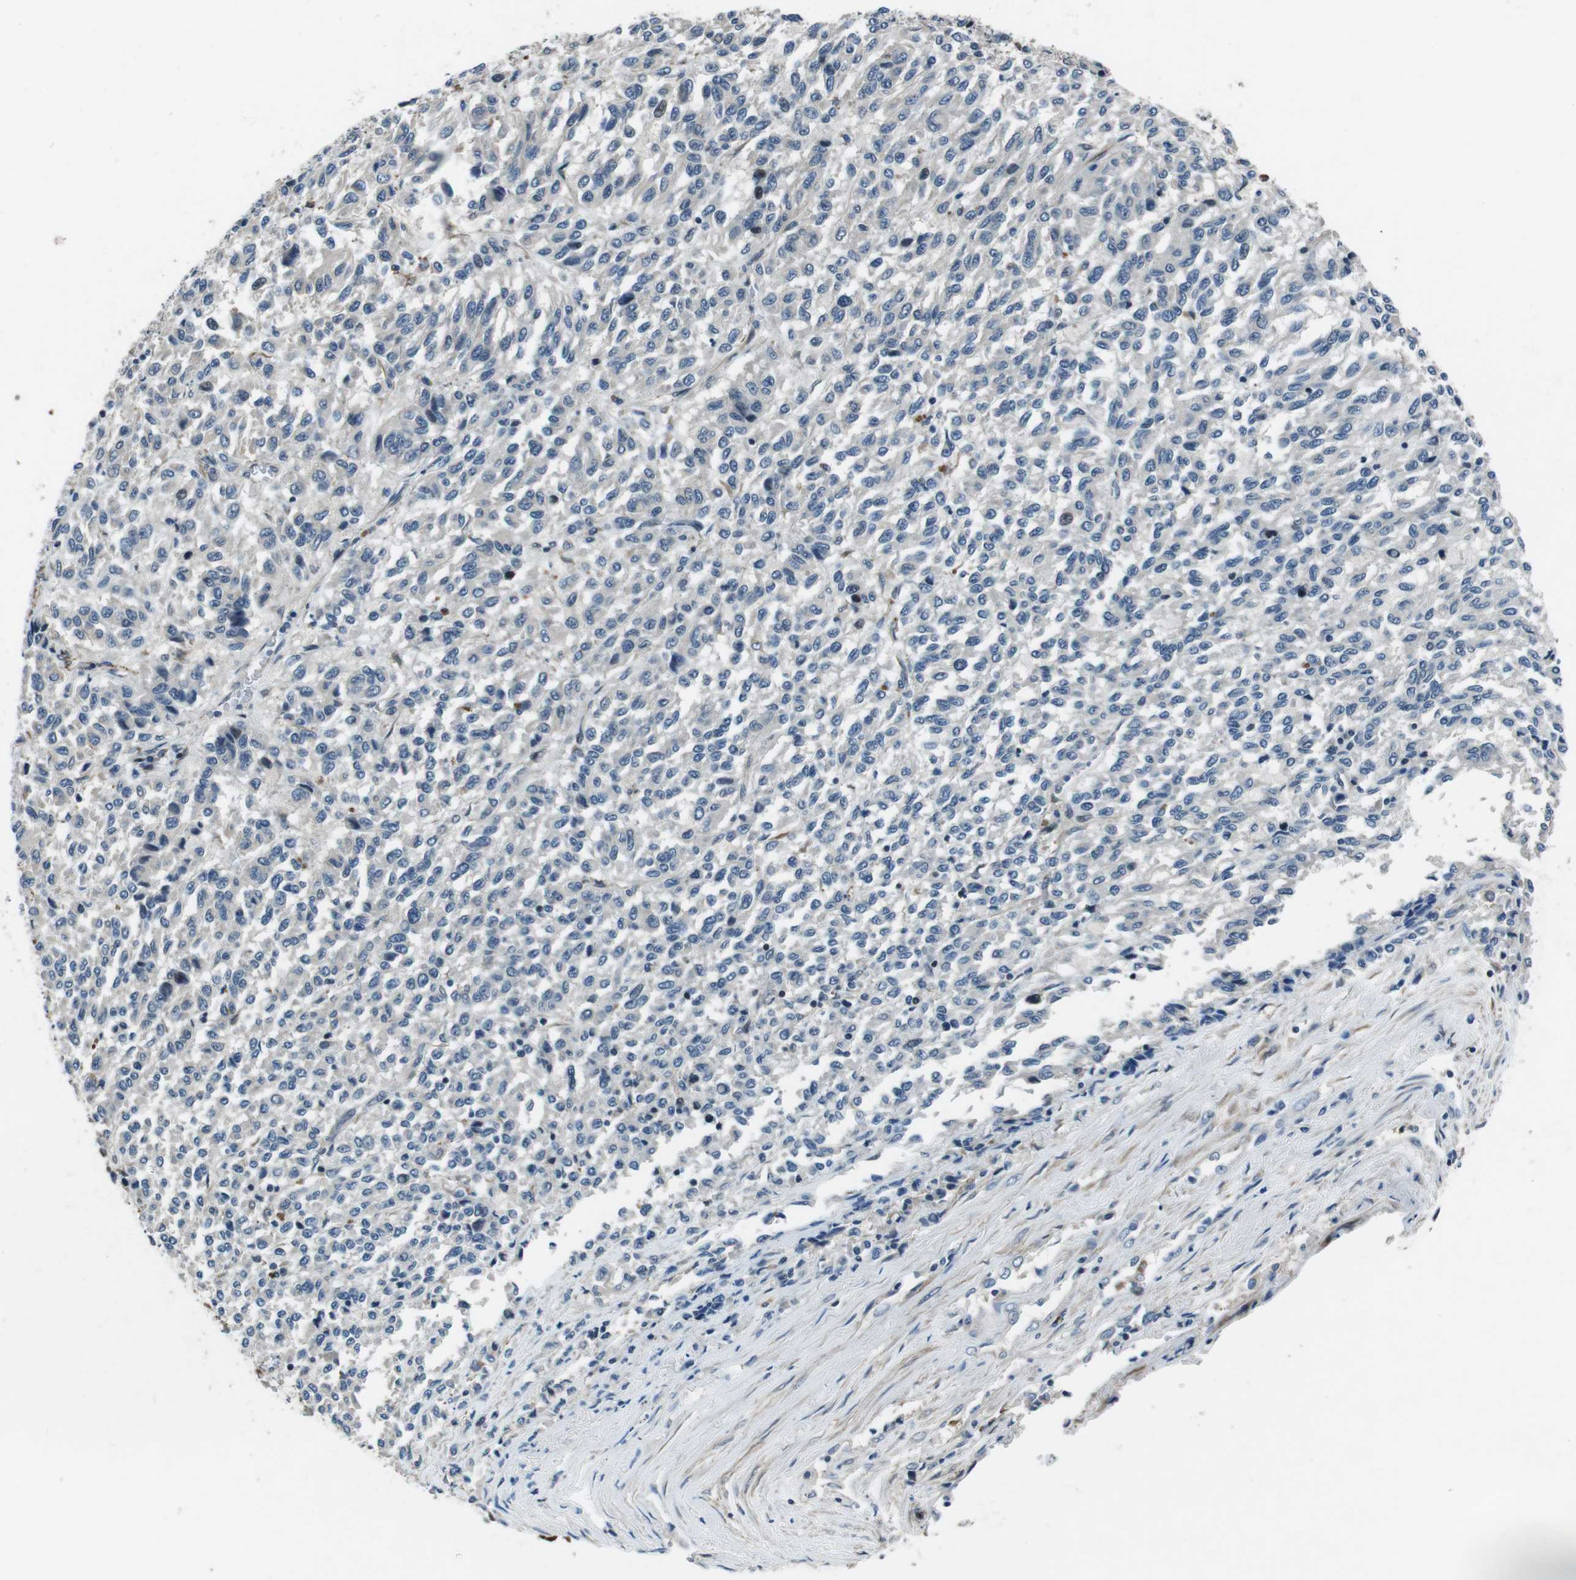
{"staining": {"intensity": "negative", "quantity": "none", "location": "none"}, "tissue": "melanoma", "cell_type": "Tumor cells", "image_type": "cancer", "snomed": [{"axis": "morphology", "description": "Malignant melanoma, Metastatic site"}, {"axis": "topography", "description": "Lung"}], "caption": "Tumor cells are negative for protein expression in human melanoma. Brightfield microscopy of immunohistochemistry stained with DAB (brown) and hematoxylin (blue), captured at high magnification.", "gene": "LRRC49", "patient": {"sex": "male", "age": 64}}